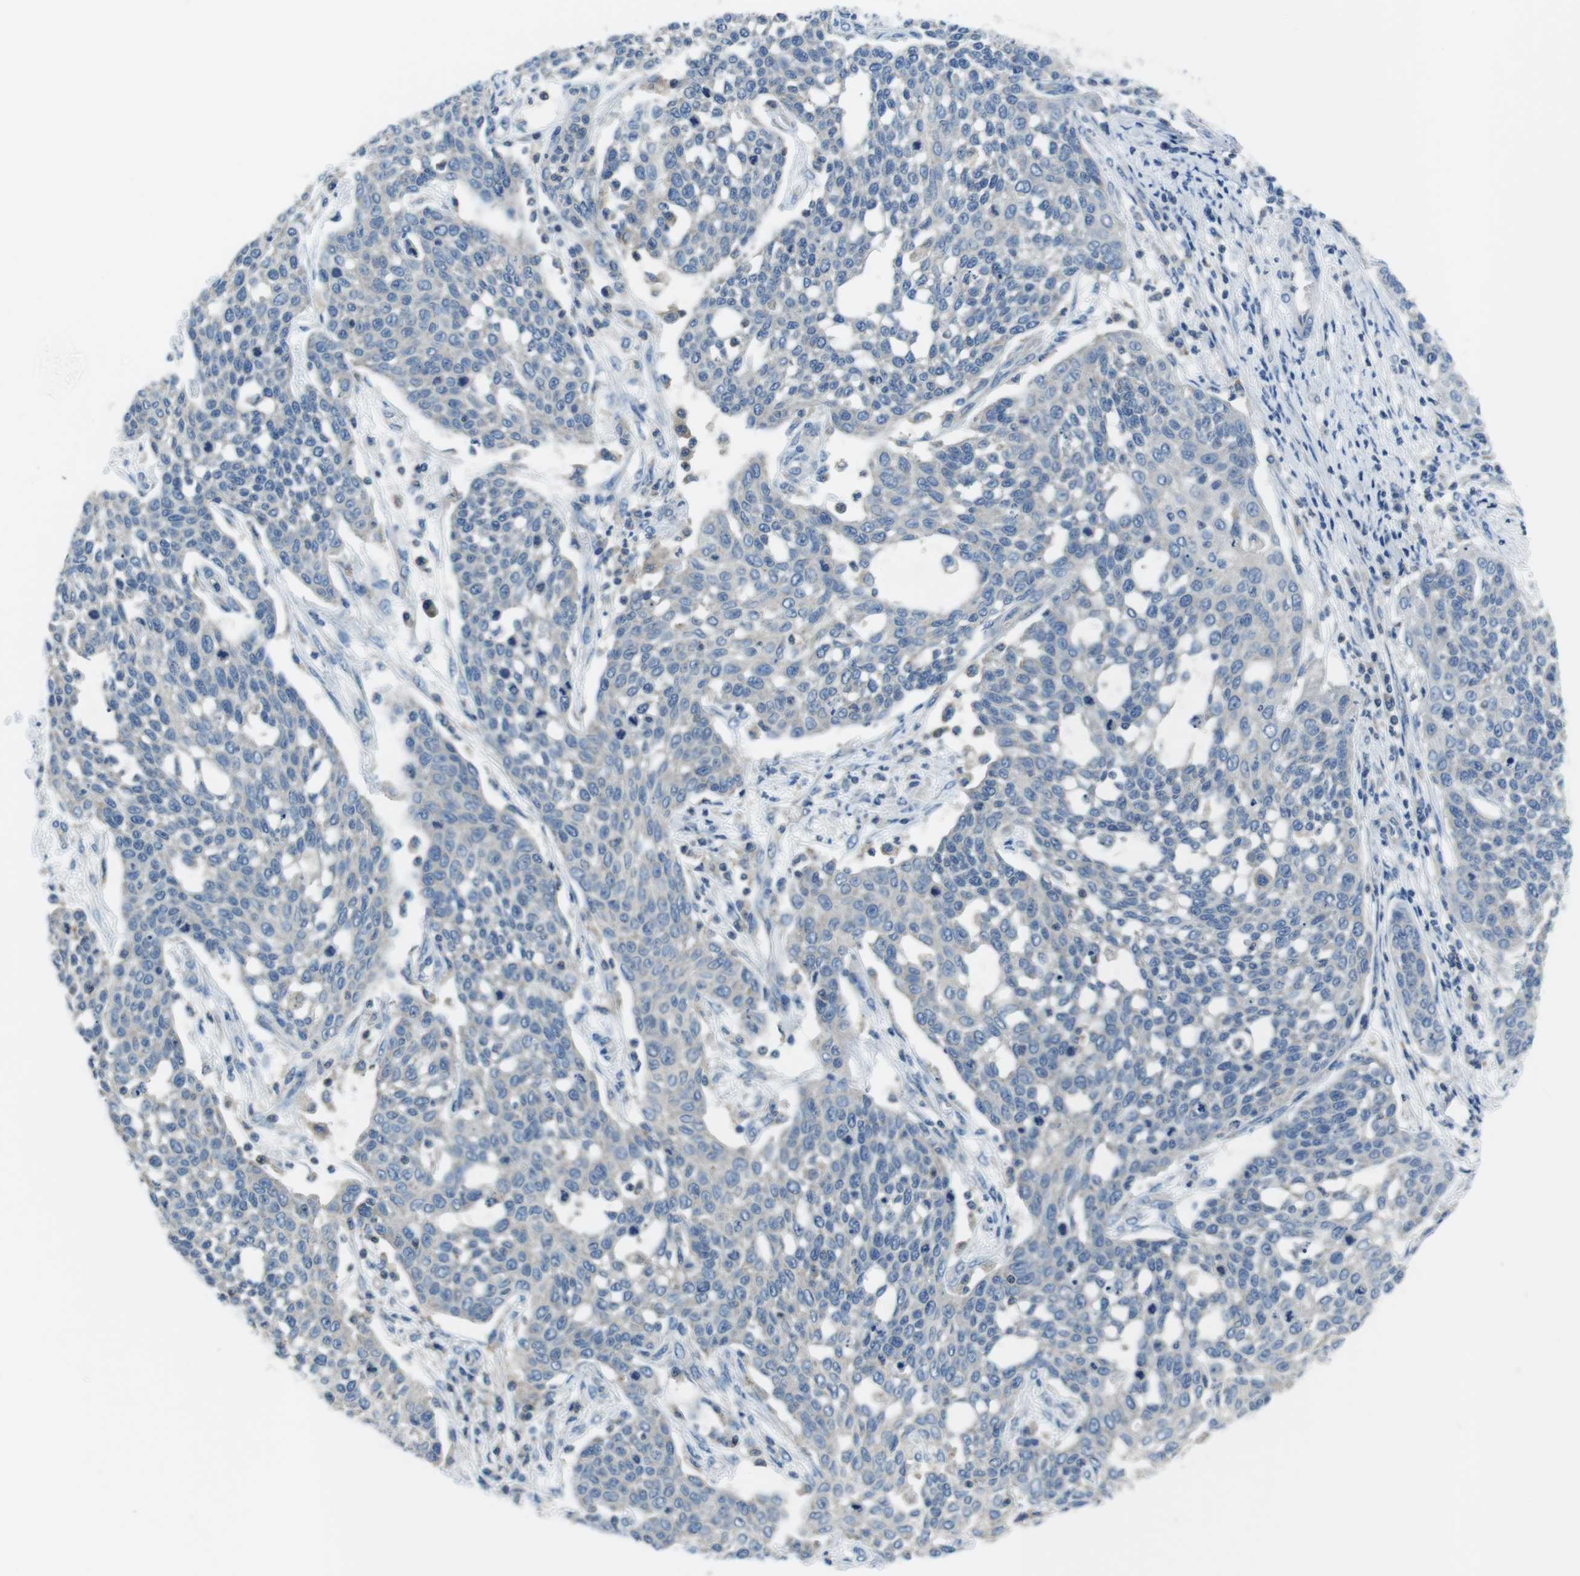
{"staining": {"intensity": "negative", "quantity": "none", "location": "none"}, "tissue": "cervical cancer", "cell_type": "Tumor cells", "image_type": "cancer", "snomed": [{"axis": "morphology", "description": "Squamous cell carcinoma, NOS"}, {"axis": "topography", "description": "Cervix"}], "caption": "High power microscopy image of an IHC photomicrograph of squamous cell carcinoma (cervical), revealing no significant expression in tumor cells.", "gene": "PIK3CD", "patient": {"sex": "female", "age": 34}}